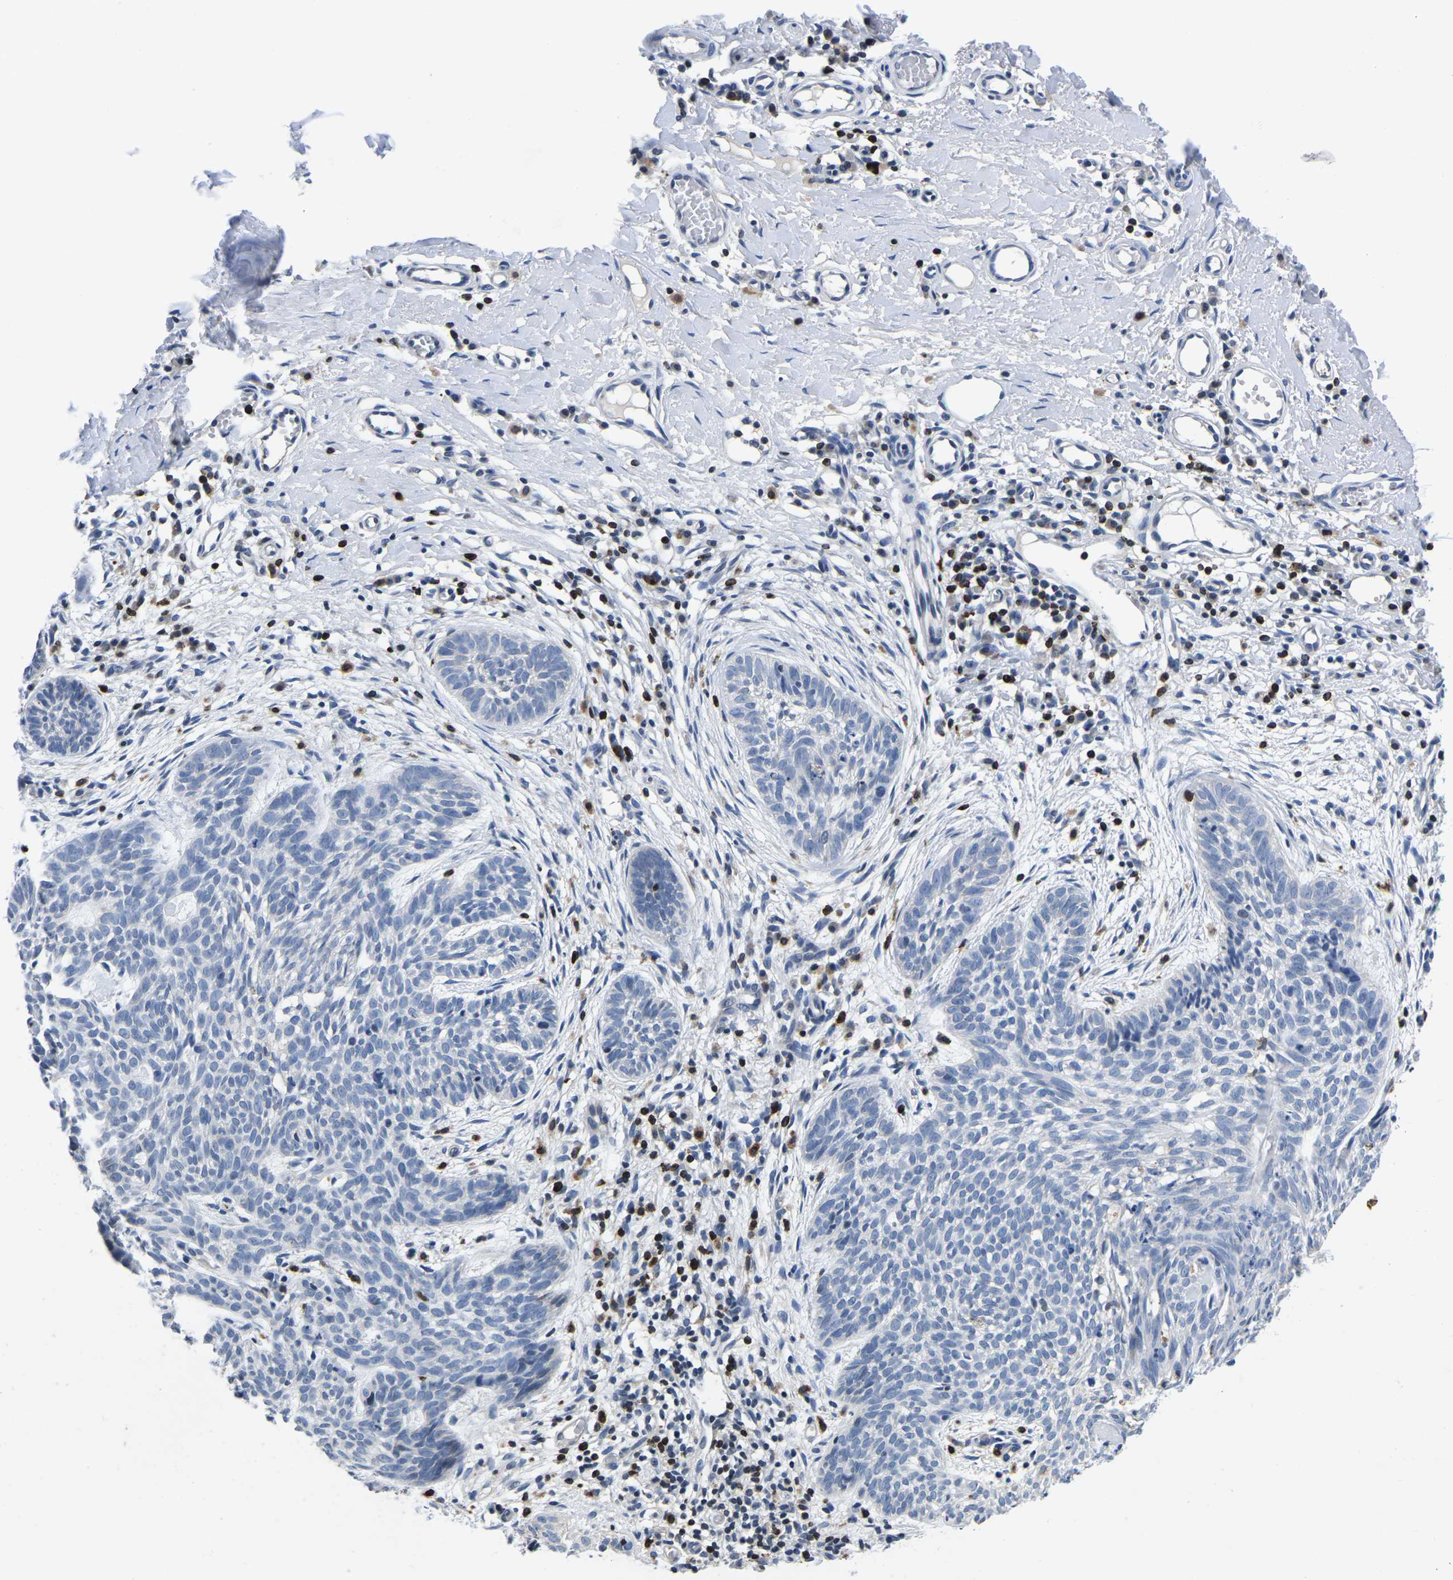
{"staining": {"intensity": "negative", "quantity": "none", "location": "none"}, "tissue": "skin cancer", "cell_type": "Tumor cells", "image_type": "cancer", "snomed": [{"axis": "morphology", "description": "Basal cell carcinoma"}, {"axis": "topography", "description": "Skin"}], "caption": "Tumor cells are negative for protein expression in human skin cancer.", "gene": "CTSW", "patient": {"sex": "female", "age": 59}}